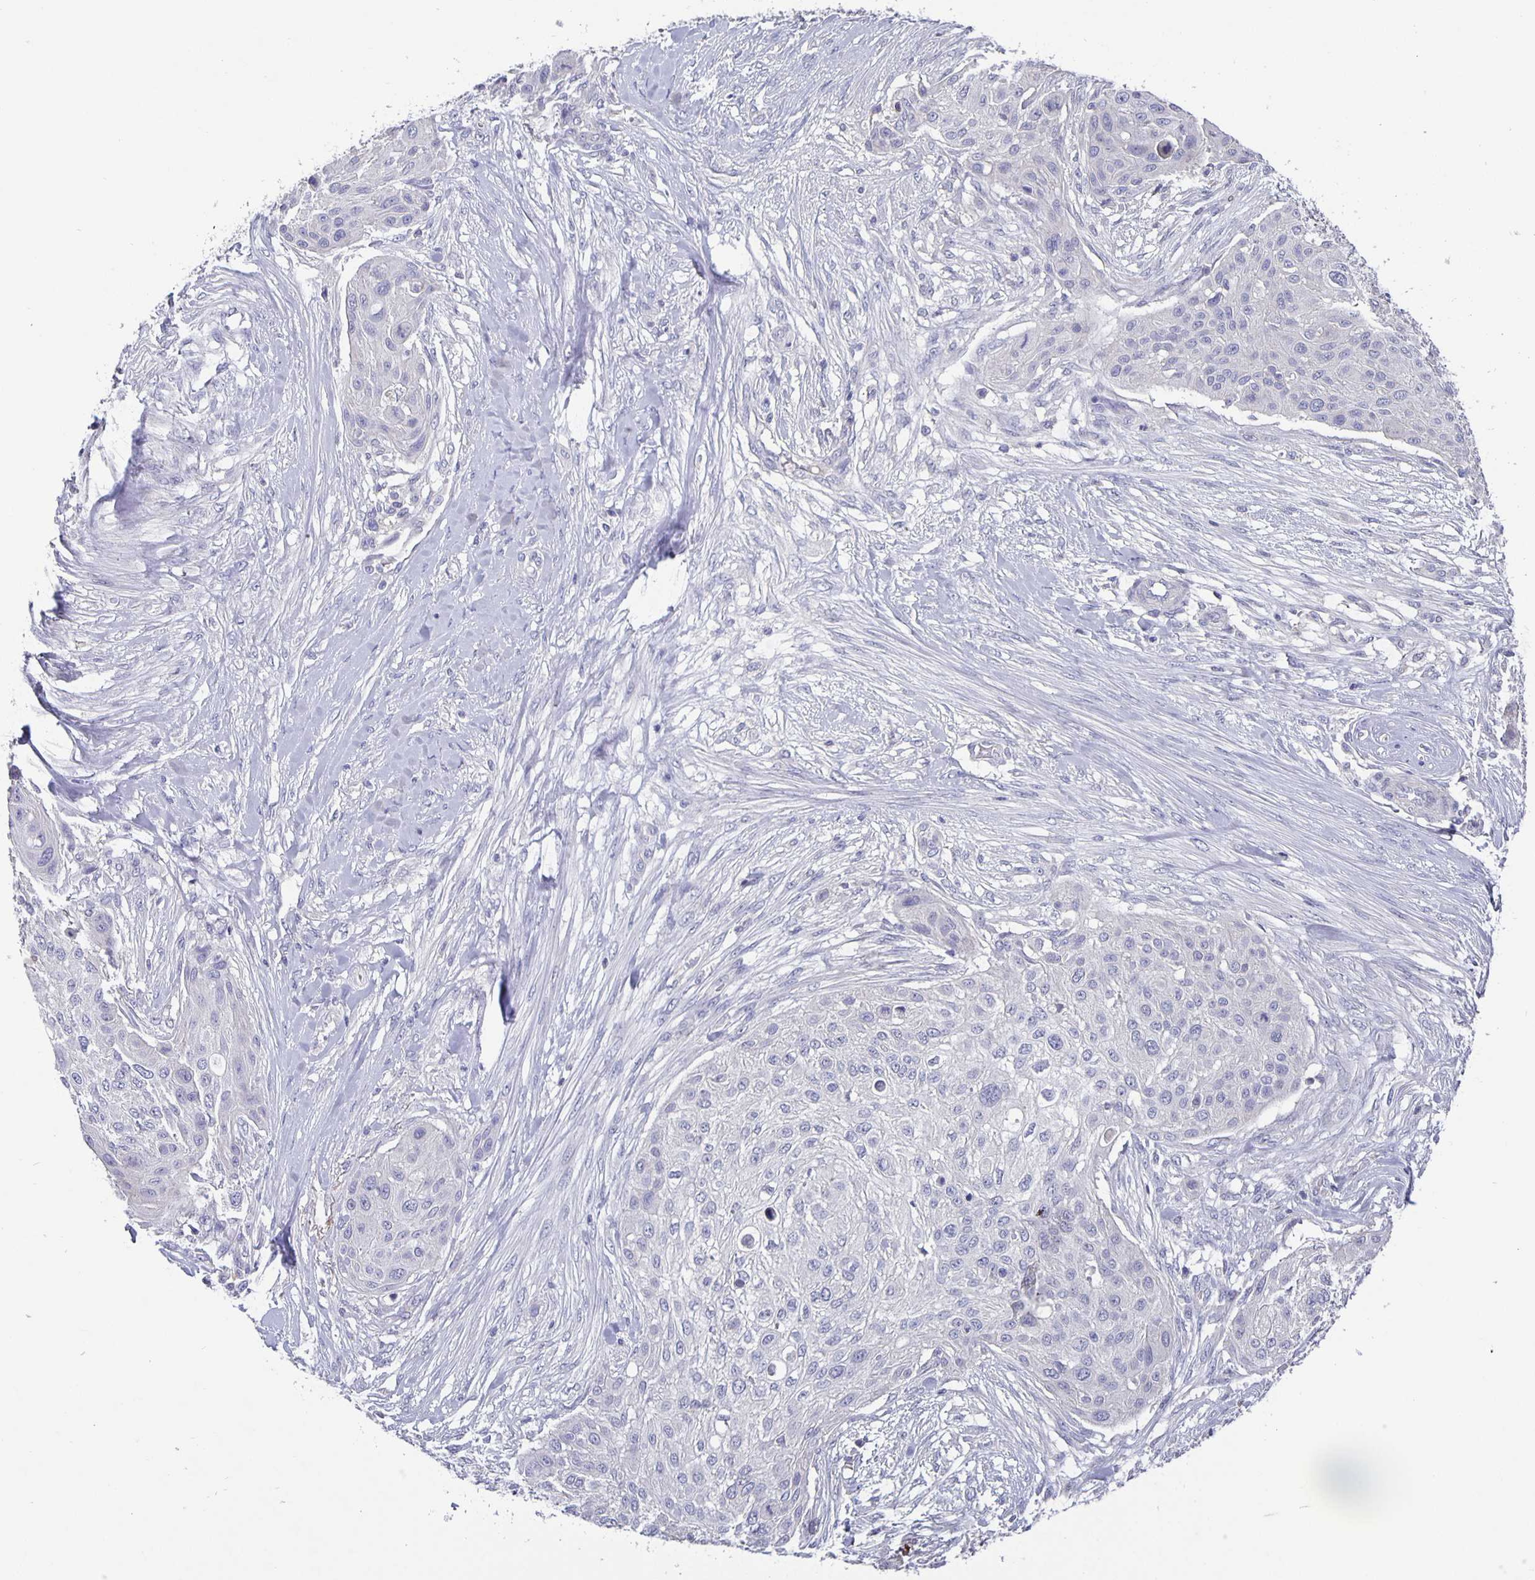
{"staining": {"intensity": "negative", "quantity": "none", "location": "none"}, "tissue": "skin cancer", "cell_type": "Tumor cells", "image_type": "cancer", "snomed": [{"axis": "morphology", "description": "Squamous cell carcinoma, NOS"}, {"axis": "topography", "description": "Skin"}], "caption": "A high-resolution histopathology image shows immunohistochemistry staining of squamous cell carcinoma (skin), which exhibits no significant expression in tumor cells.", "gene": "GDF15", "patient": {"sex": "female", "age": 87}}